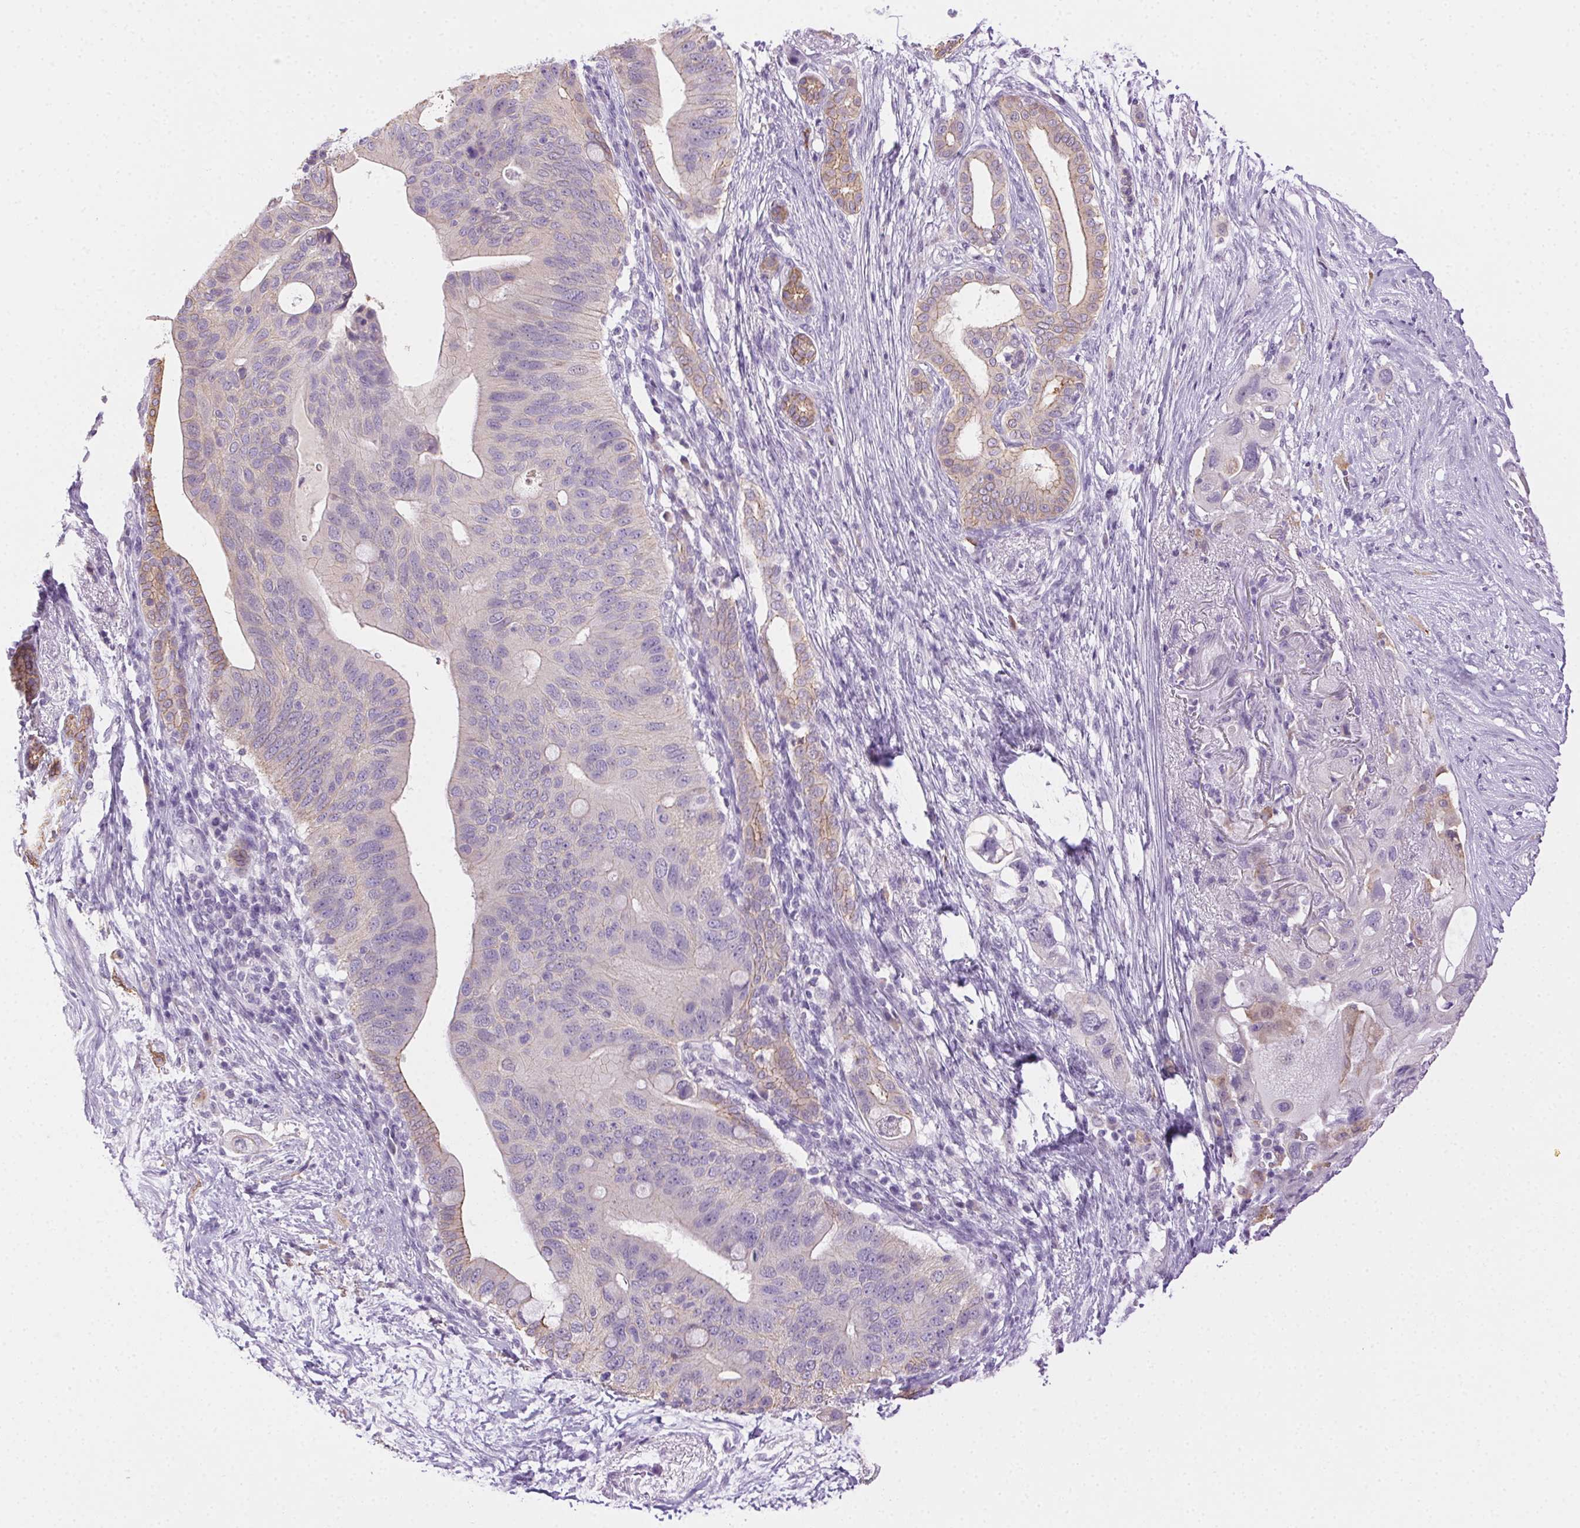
{"staining": {"intensity": "weak", "quantity": "<25%", "location": "cytoplasmic/membranous"}, "tissue": "pancreatic cancer", "cell_type": "Tumor cells", "image_type": "cancer", "snomed": [{"axis": "morphology", "description": "Adenocarcinoma, NOS"}, {"axis": "topography", "description": "Pancreas"}], "caption": "High magnification brightfield microscopy of adenocarcinoma (pancreatic) stained with DAB (brown) and counterstained with hematoxylin (blue): tumor cells show no significant positivity. The staining was performed using DAB to visualize the protein expression in brown, while the nuclei were stained in blue with hematoxylin (Magnification: 20x).", "gene": "CLDN10", "patient": {"sex": "female", "age": 72}}